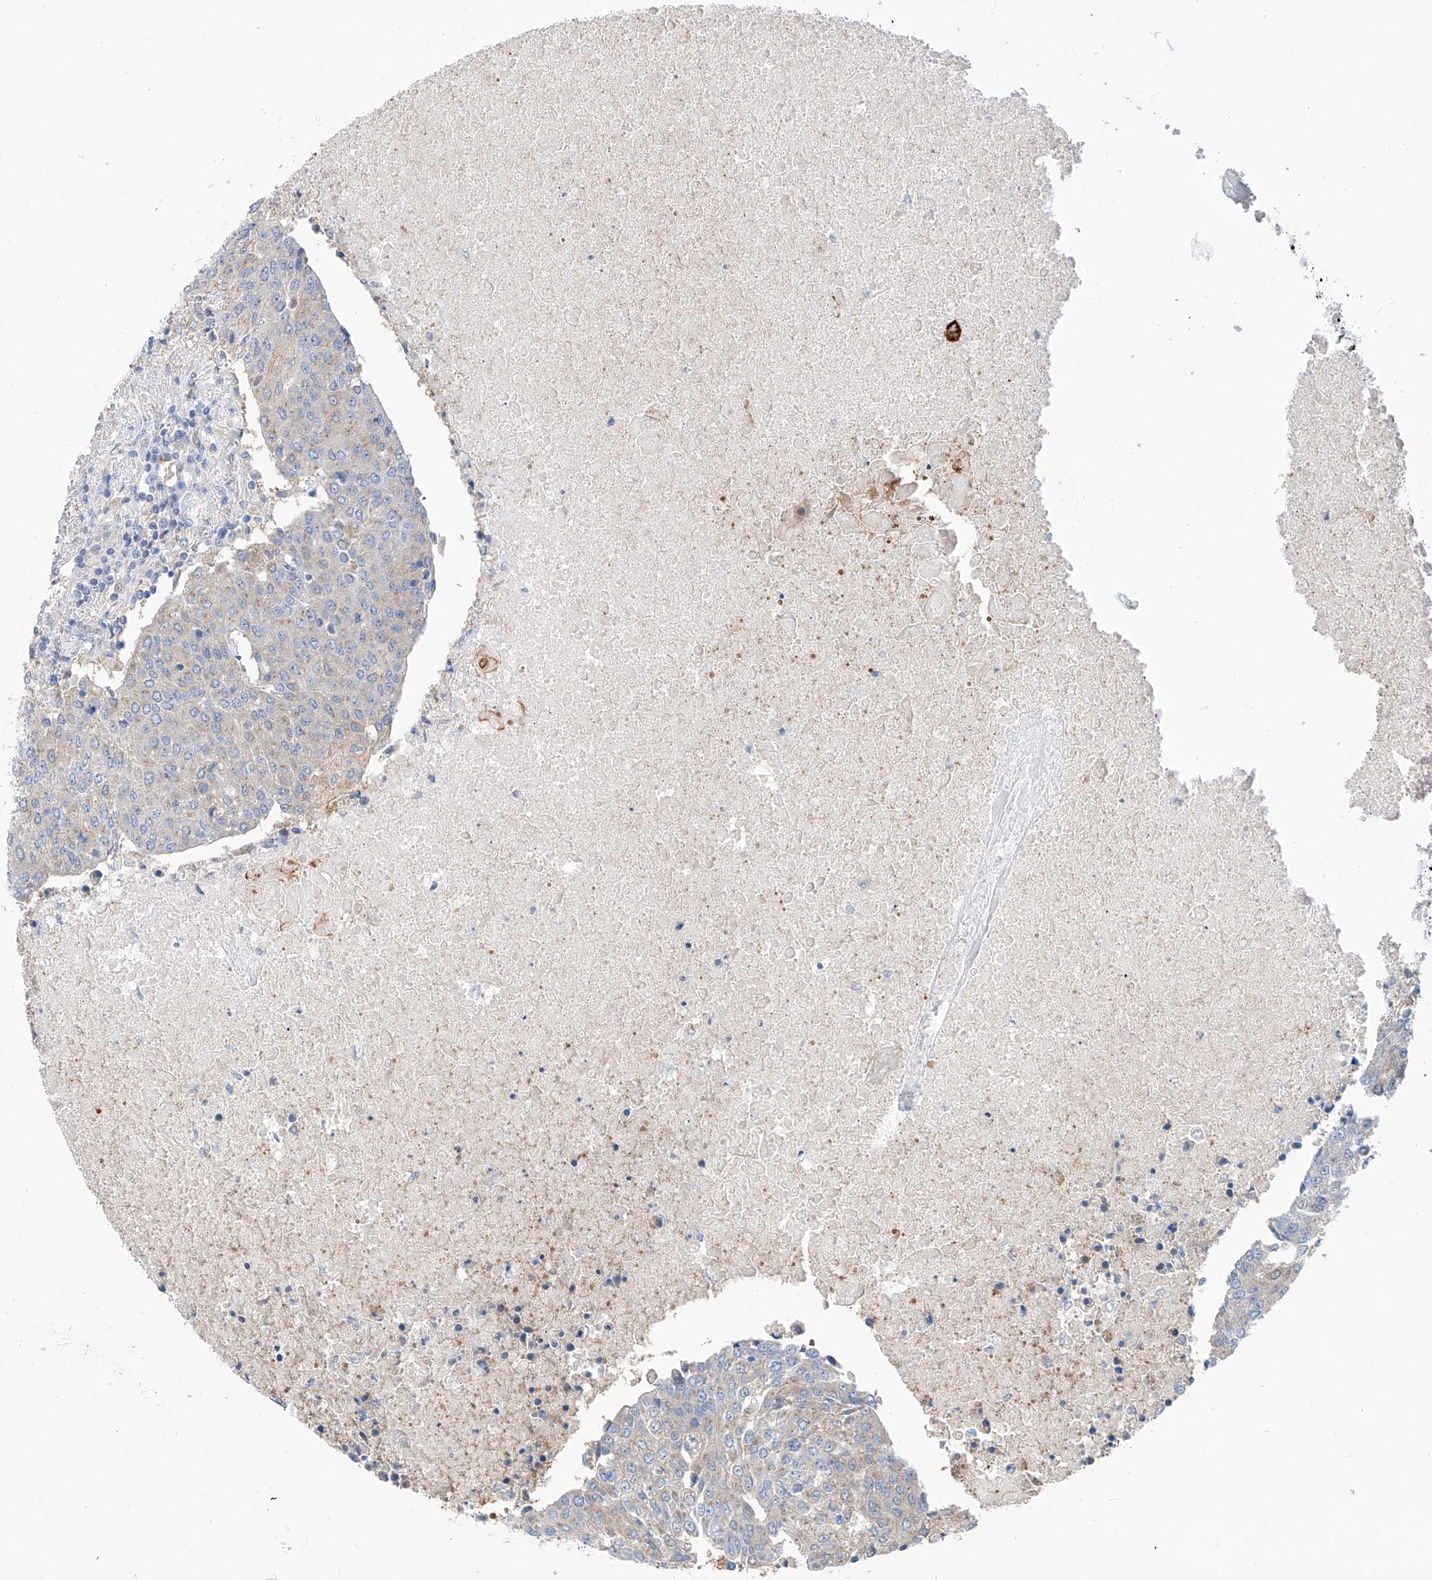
{"staining": {"intensity": "weak", "quantity": "<25%", "location": "cytoplasmic/membranous"}, "tissue": "urothelial cancer", "cell_type": "Tumor cells", "image_type": "cancer", "snomed": [{"axis": "morphology", "description": "Urothelial carcinoma, High grade"}, {"axis": "topography", "description": "Urinary bladder"}], "caption": "Urothelial cancer stained for a protein using IHC reveals no expression tumor cells.", "gene": "SLC22A7", "patient": {"sex": "female", "age": 85}}